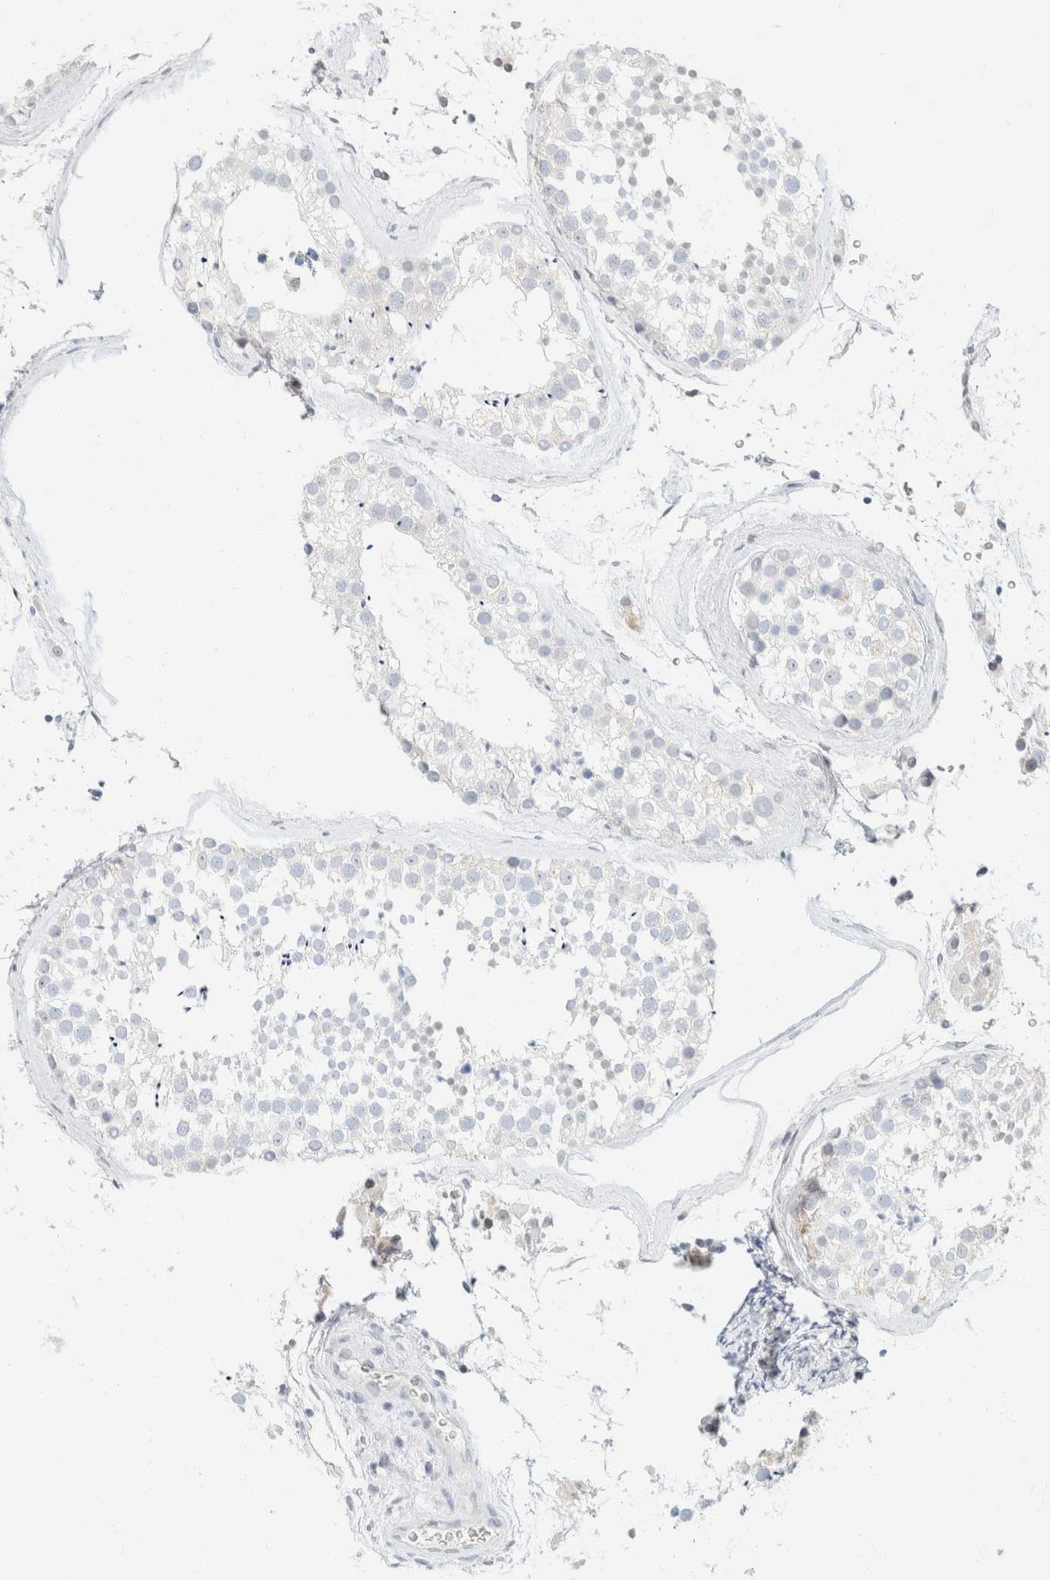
{"staining": {"intensity": "negative", "quantity": "none", "location": "none"}, "tissue": "testis", "cell_type": "Cells in seminiferous ducts", "image_type": "normal", "snomed": [{"axis": "morphology", "description": "Normal tissue, NOS"}, {"axis": "topography", "description": "Testis"}], "caption": "Testis stained for a protein using immunohistochemistry exhibits no staining cells in seminiferous ducts.", "gene": "KRT20", "patient": {"sex": "male", "age": 46}}